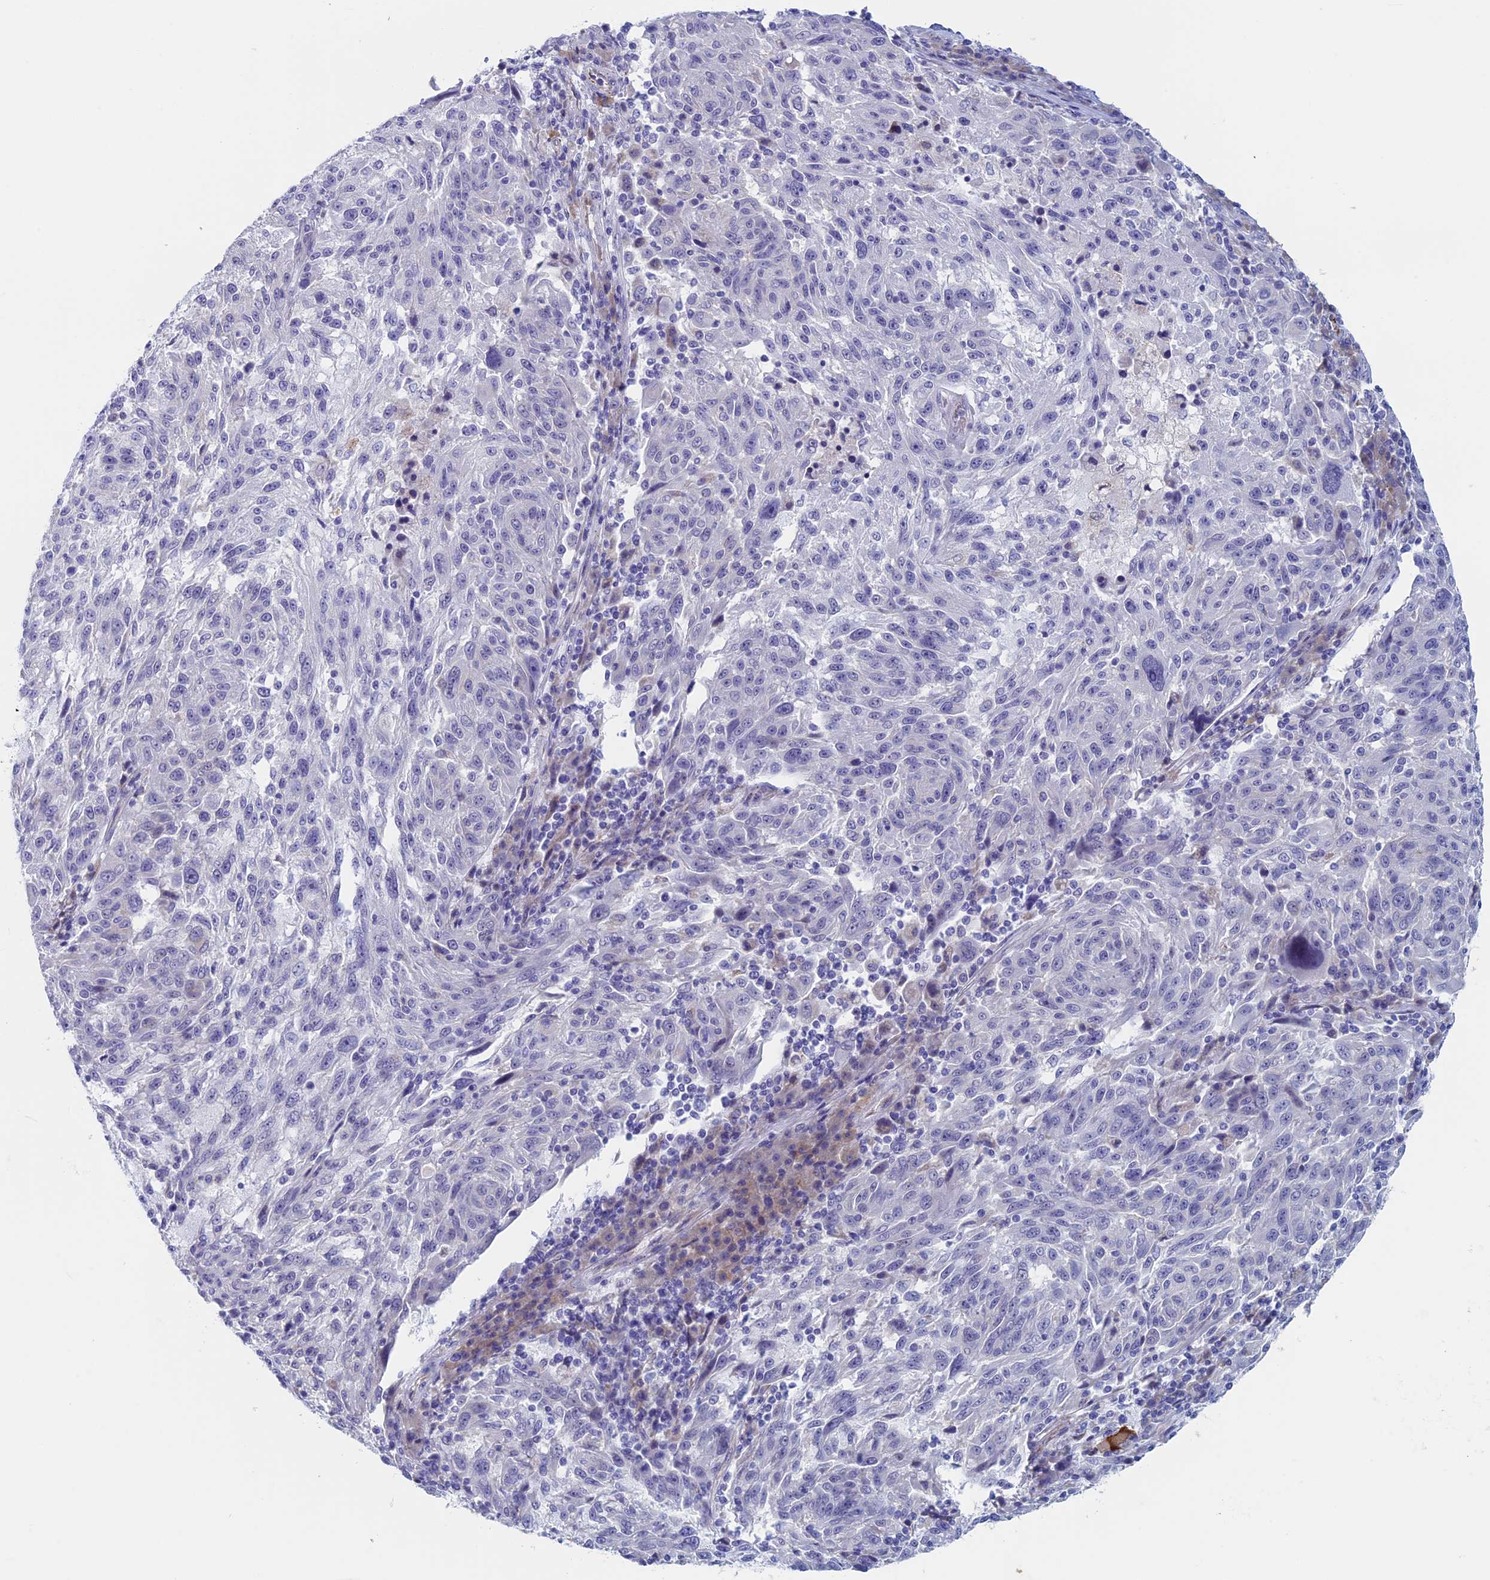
{"staining": {"intensity": "negative", "quantity": "none", "location": "none"}, "tissue": "melanoma", "cell_type": "Tumor cells", "image_type": "cancer", "snomed": [{"axis": "morphology", "description": "Malignant melanoma, NOS"}, {"axis": "topography", "description": "Skin"}], "caption": "Tumor cells show no significant positivity in melanoma.", "gene": "MAGEB6", "patient": {"sex": "male", "age": 53}}